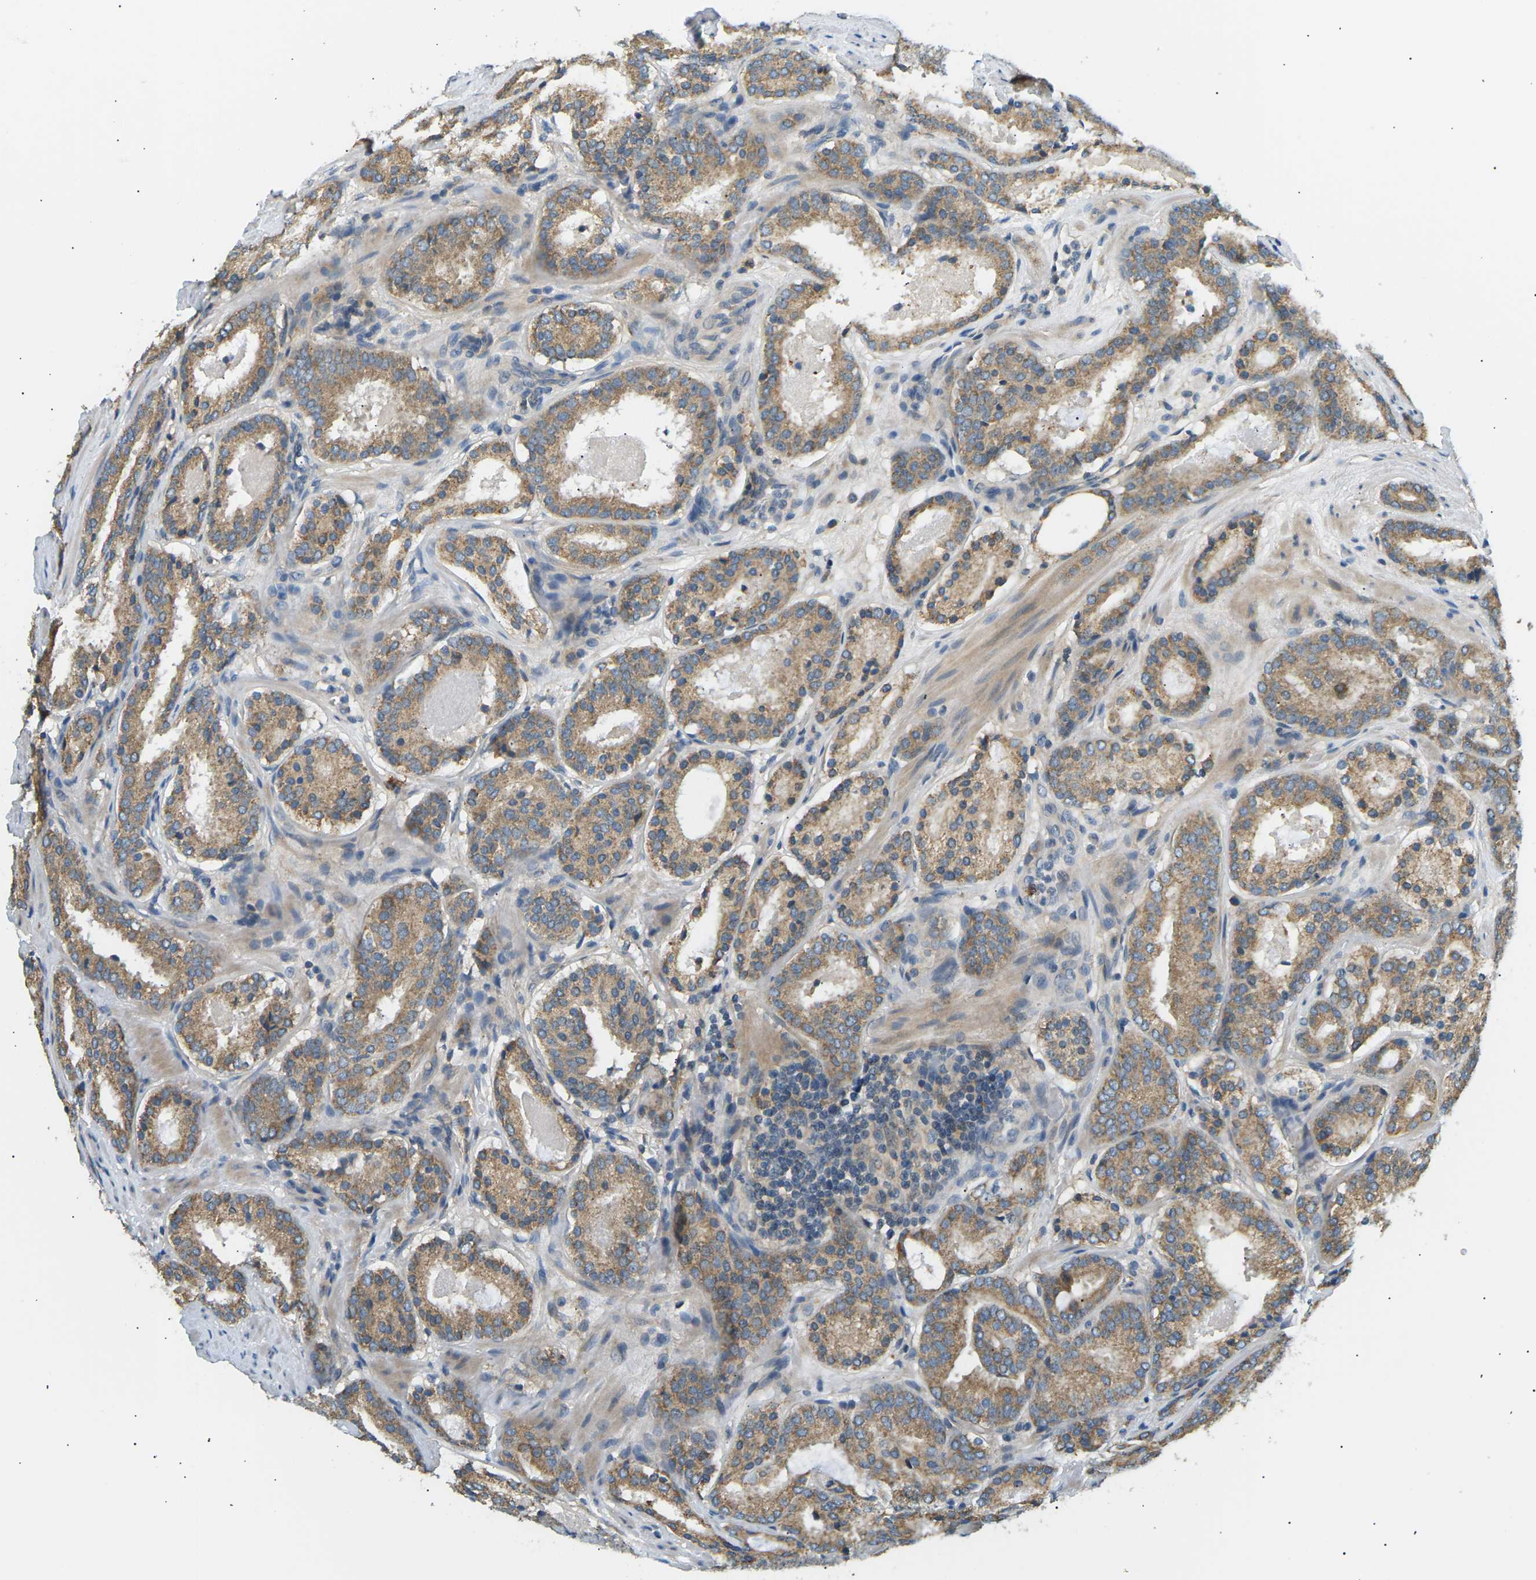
{"staining": {"intensity": "moderate", "quantity": ">75%", "location": "cytoplasmic/membranous"}, "tissue": "prostate cancer", "cell_type": "Tumor cells", "image_type": "cancer", "snomed": [{"axis": "morphology", "description": "Adenocarcinoma, Low grade"}, {"axis": "topography", "description": "Prostate"}], "caption": "DAB immunohistochemical staining of prostate cancer demonstrates moderate cytoplasmic/membranous protein expression in about >75% of tumor cells.", "gene": "TBC1D8", "patient": {"sex": "male", "age": 69}}